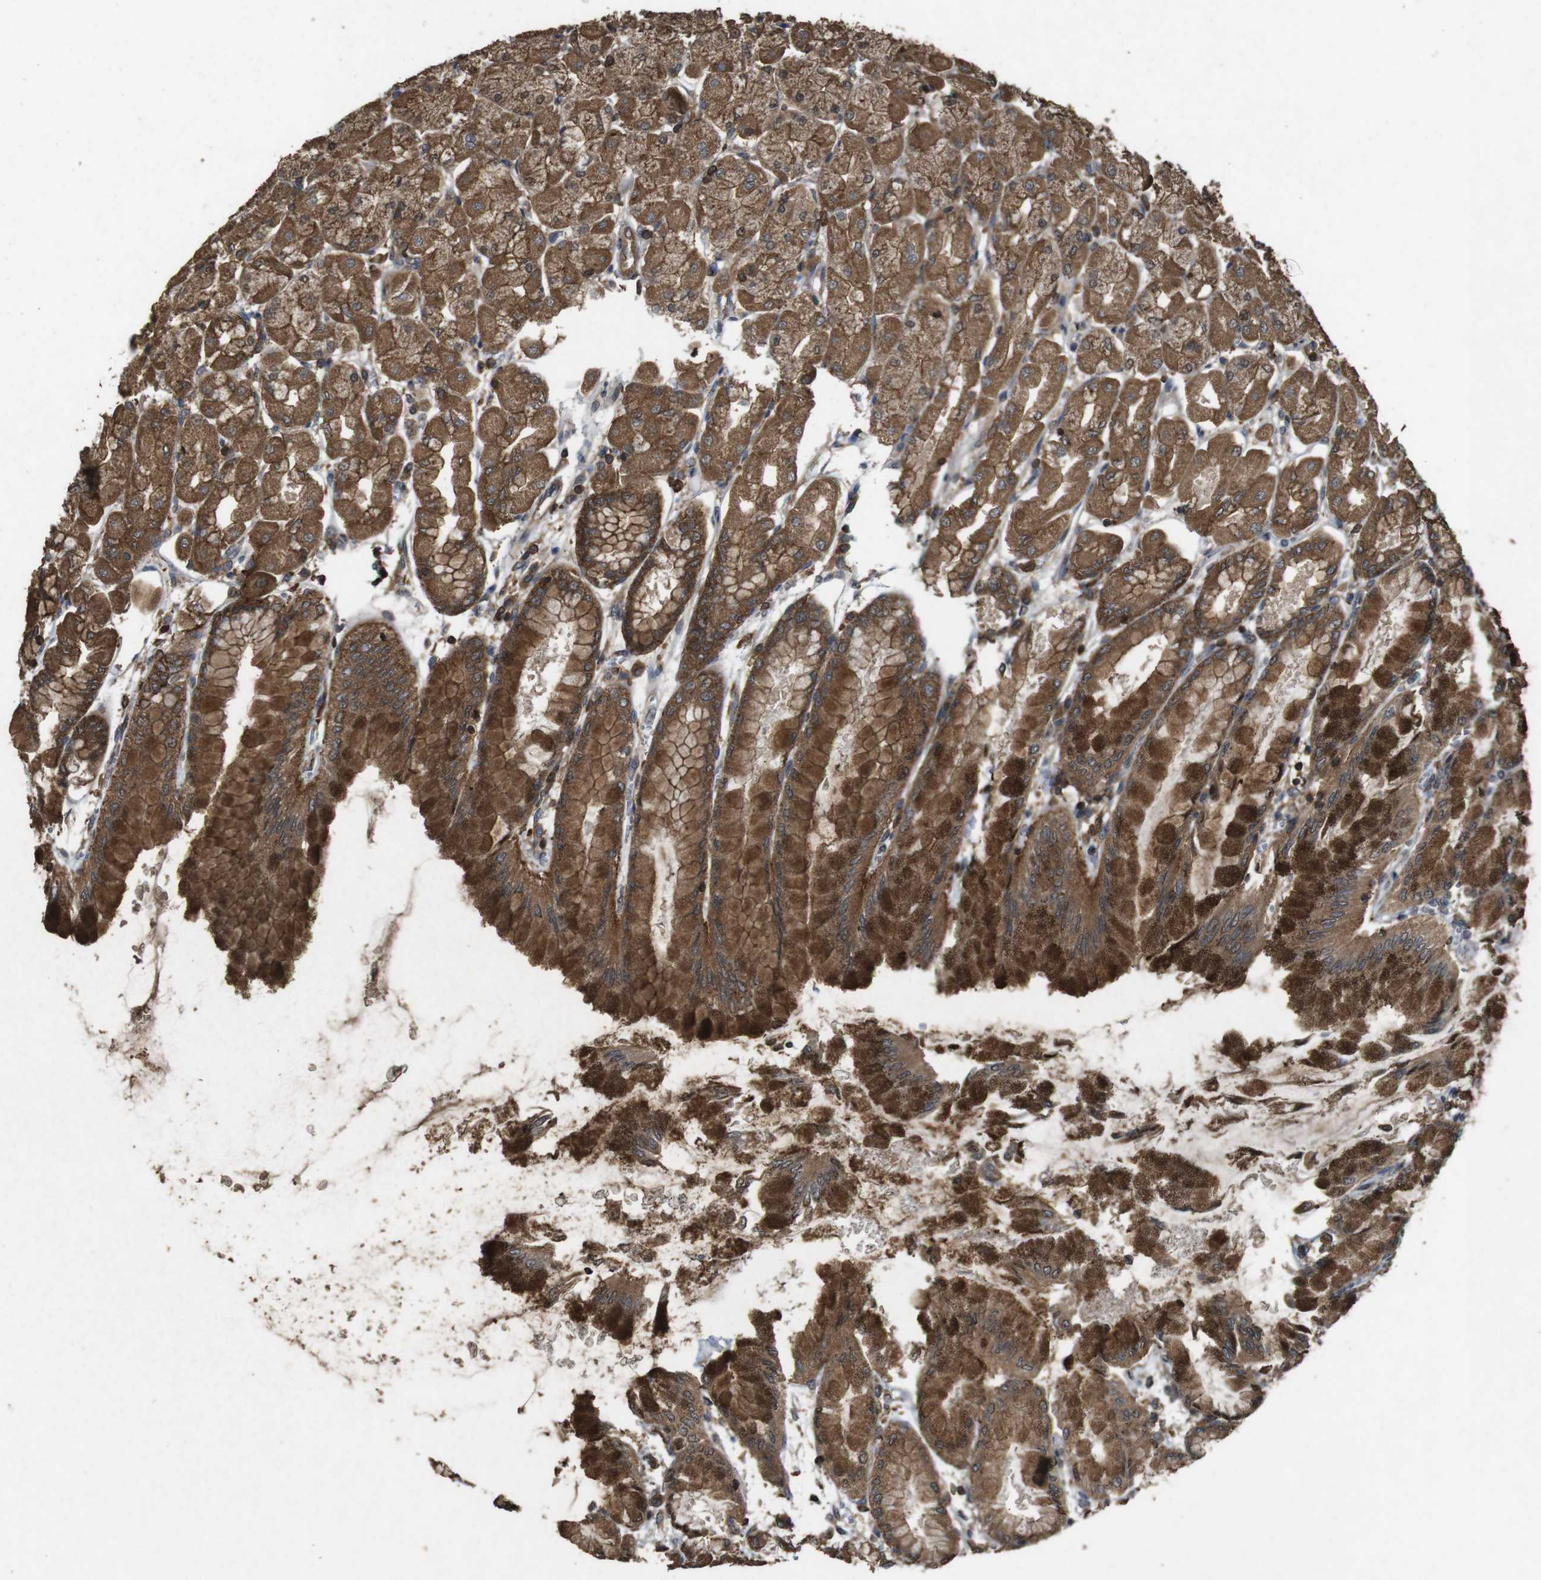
{"staining": {"intensity": "strong", "quantity": ">75%", "location": "cytoplasmic/membranous"}, "tissue": "stomach", "cell_type": "Glandular cells", "image_type": "normal", "snomed": [{"axis": "morphology", "description": "Normal tissue, NOS"}, {"axis": "topography", "description": "Stomach, upper"}], "caption": "Immunohistochemistry (IHC) micrograph of normal stomach stained for a protein (brown), which exhibits high levels of strong cytoplasmic/membranous expression in about >75% of glandular cells.", "gene": "BAG4", "patient": {"sex": "female", "age": 56}}